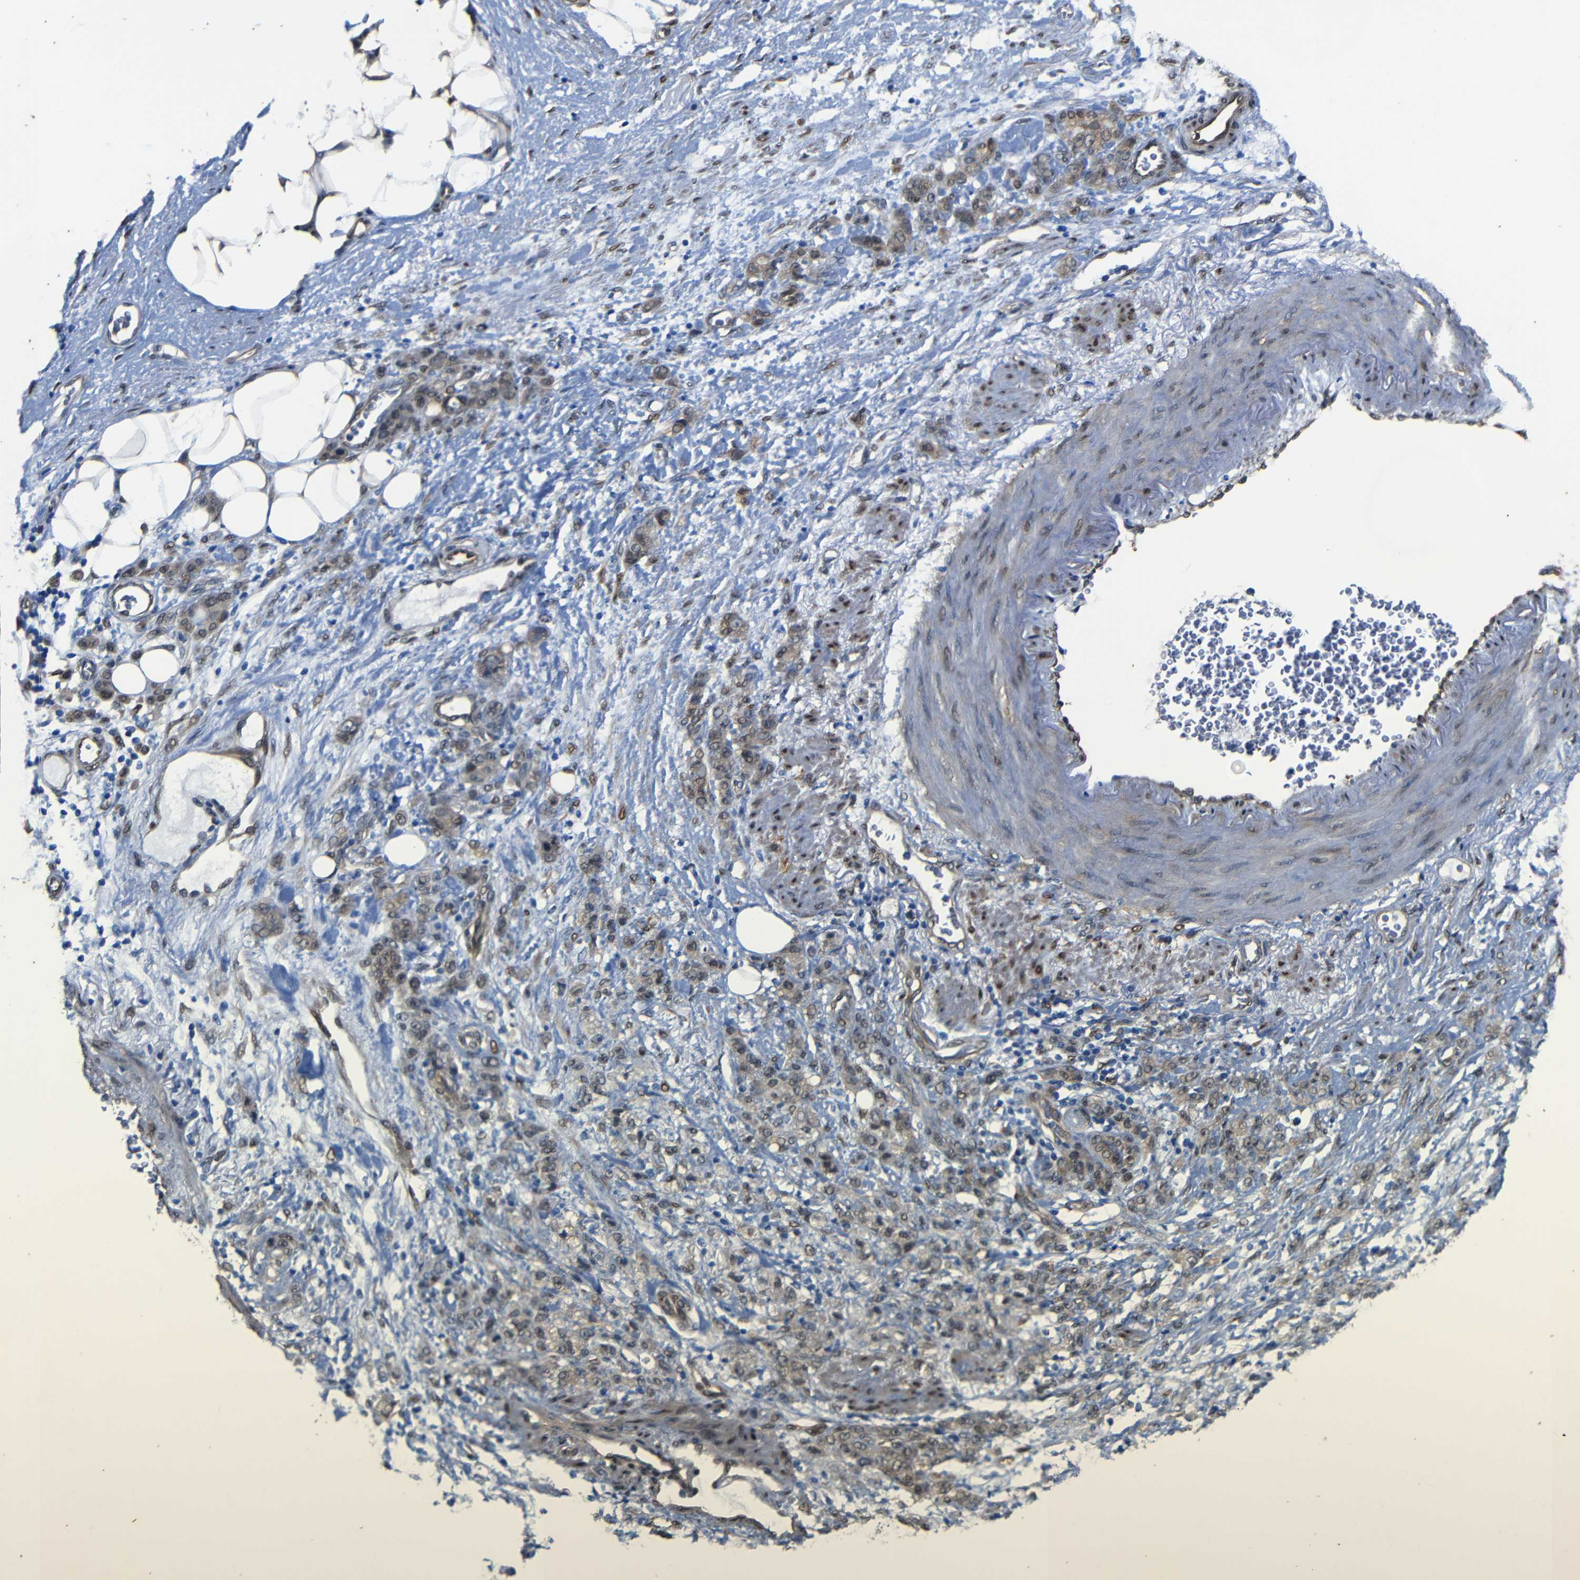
{"staining": {"intensity": "weak", "quantity": ">75%", "location": "cytoplasmic/membranous,nuclear"}, "tissue": "stomach cancer", "cell_type": "Tumor cells", "image_type": "cancer", "snomed": [{"axis": "morphology", "description": "Adenocarcinoma, NOS"}, {"axis": "topography", "description": "Stomach"}], "caption": "An image showing weak cytoplasmic/membranous and nuclear positivity in about >75% of tumor cells in adenocarcinoma (stomach), as visualized by brown immunohistochemical staining.", "gene": "YAP1", "patient": {"sex": "male", "age": 82}}